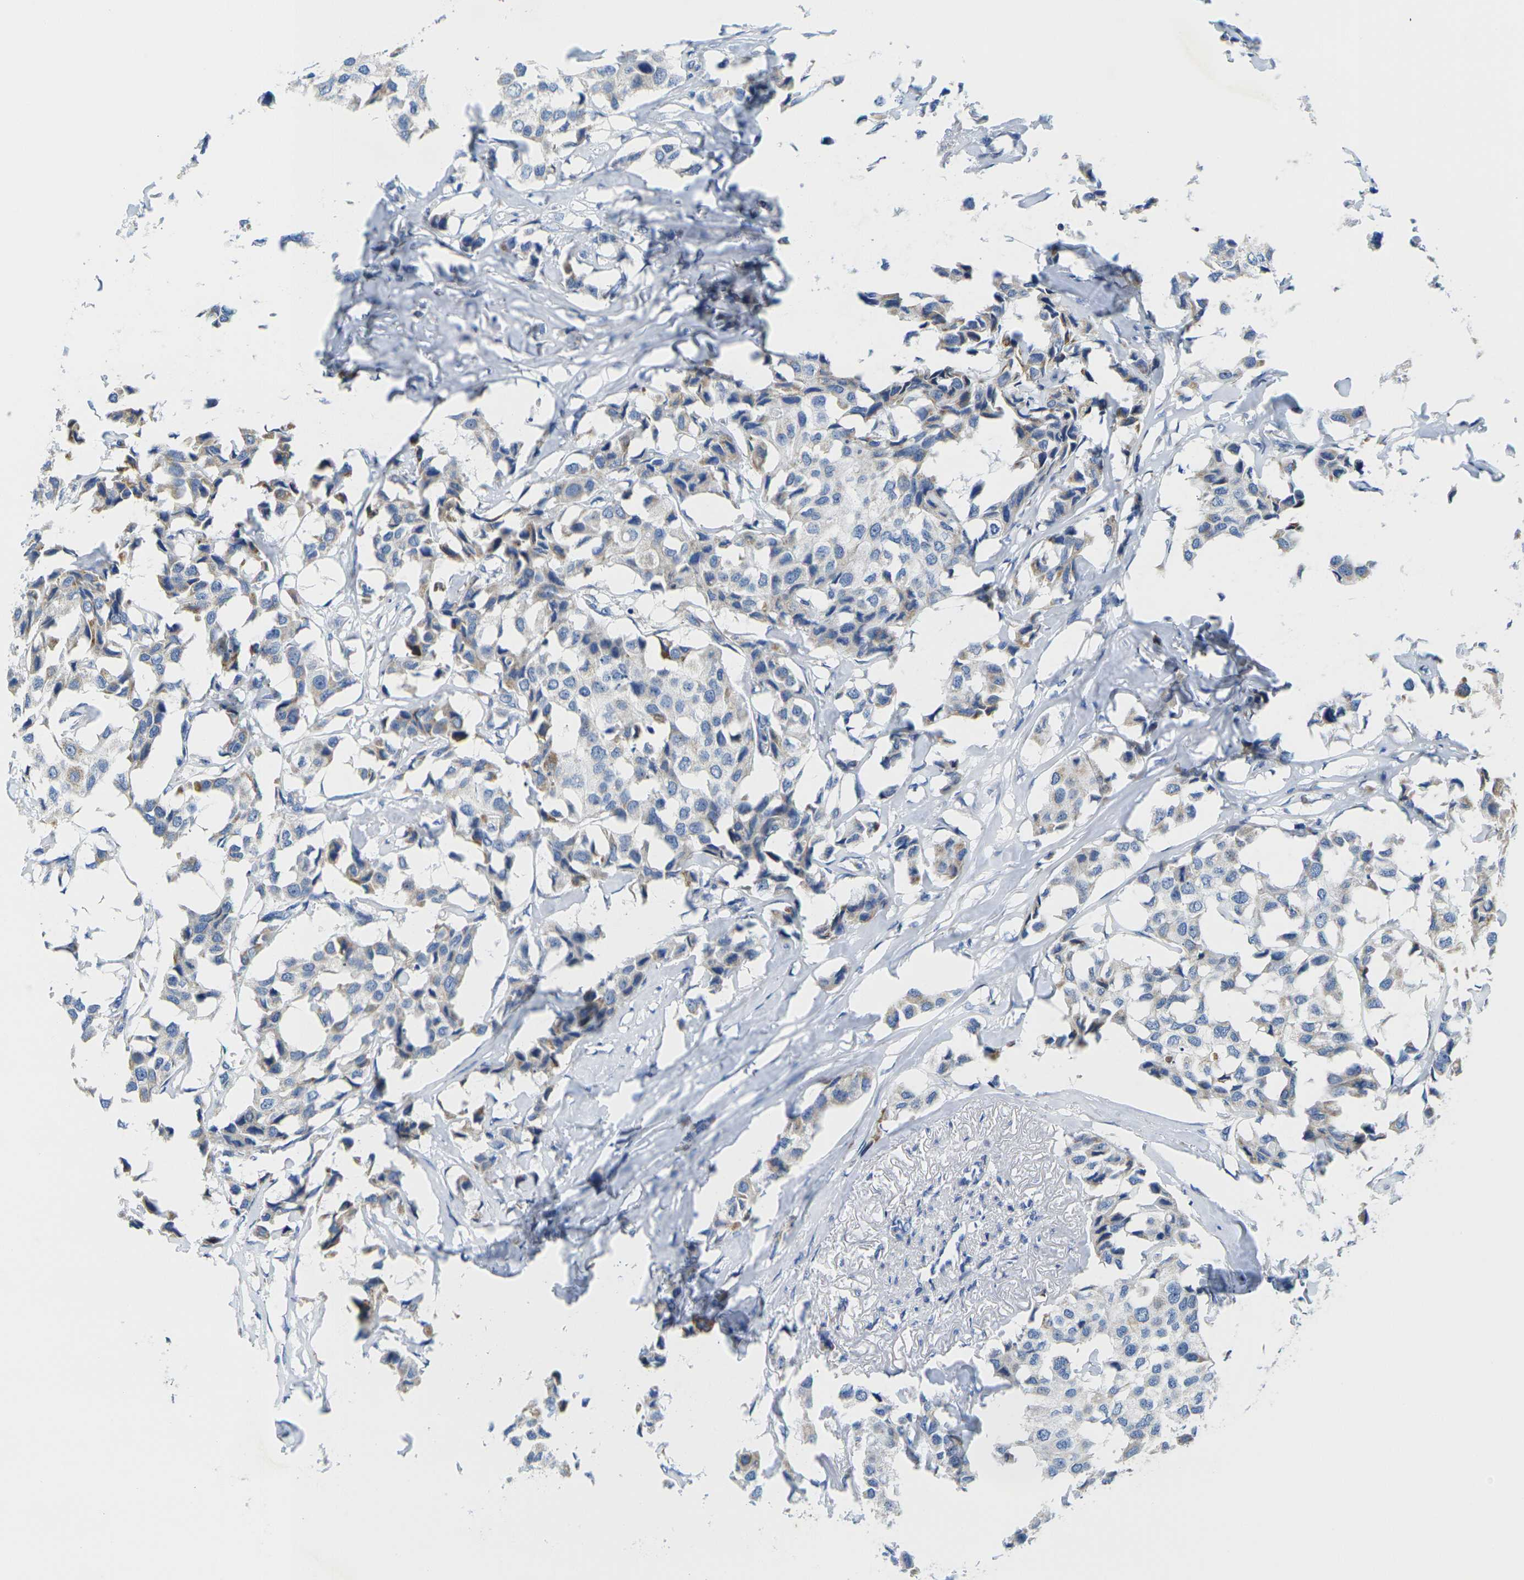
{"staining": {"intensity": "weak", "quantity": "<25%", "location": "cytoplasmic/membranous"}, "tissue": "breast cancer", "cell_type": "Tumor cells", "image_type": "cancer", "snomed": [{"axis": "morphology", "description": "Duct carcinoma"}, {"axis": "topography", "description": "Breast"}], "caption": "Immunohistochemistry of breast intraductal carcinoma exhibits no positivity in tumor cells.", "gene": "TMEM204", "patient": {"sex": "female", "age": 80}}